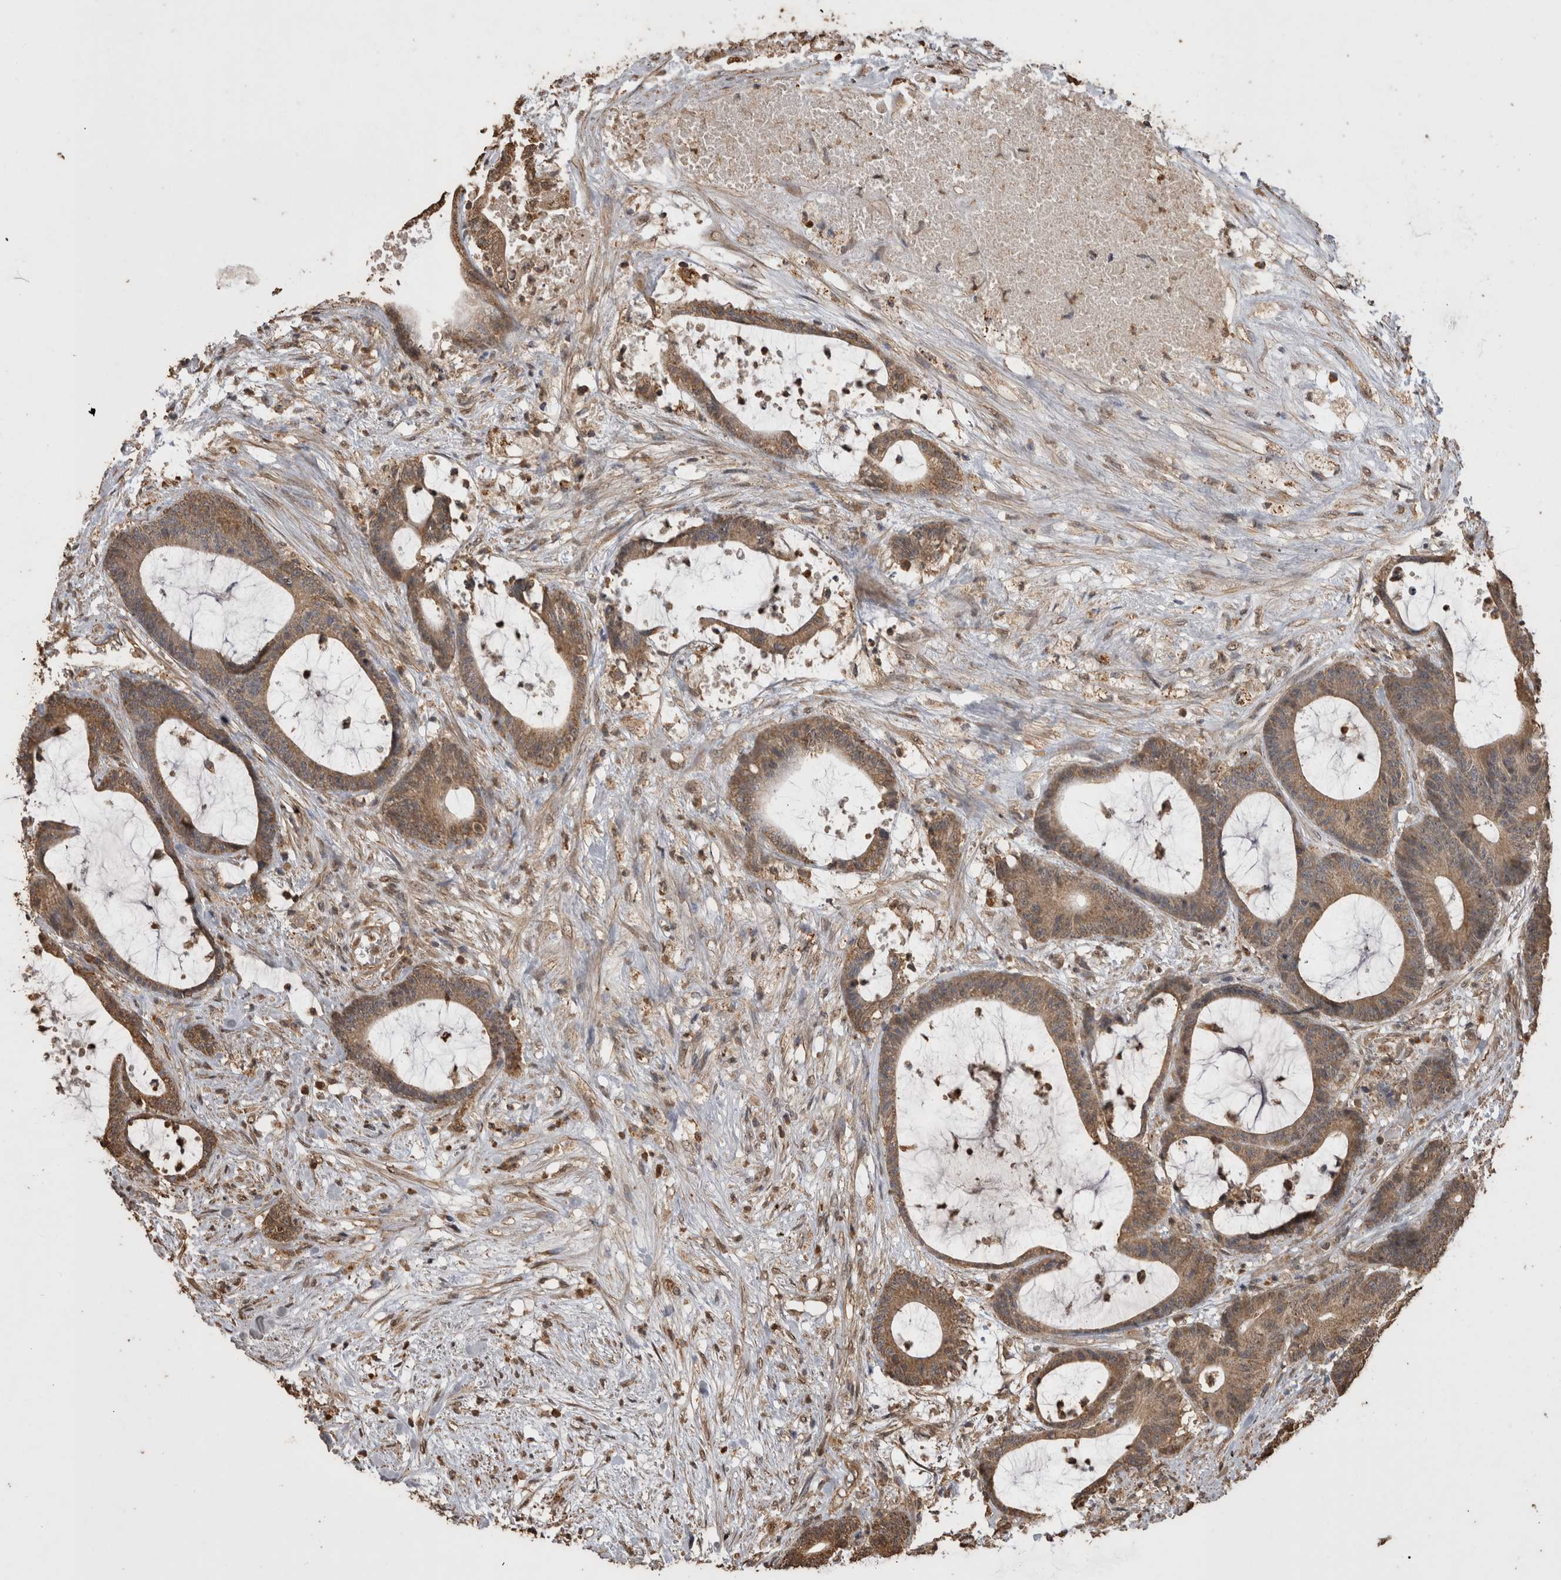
{"staining": {"intensity": "moderate", "quantity": ">75%", "location": "cytoplasmic/membranous"}, "tissue": "colorectal cancer", "cell_type": "Tumor cells", "image_type": "cancer", "snomed": [{"axis": "morphology", "description": "Adenocarcinoma, NOS"}, {"axis": "topography", "description": "Colon"}], "caption": "Protein expression by immunohistochemistry reveals moderate cytoplasmic/membranous expression in about >75% of tumor cells in colorectal cancer.", "gene": "SOCS5", "patient": {"sex": "female", "age": 84}}